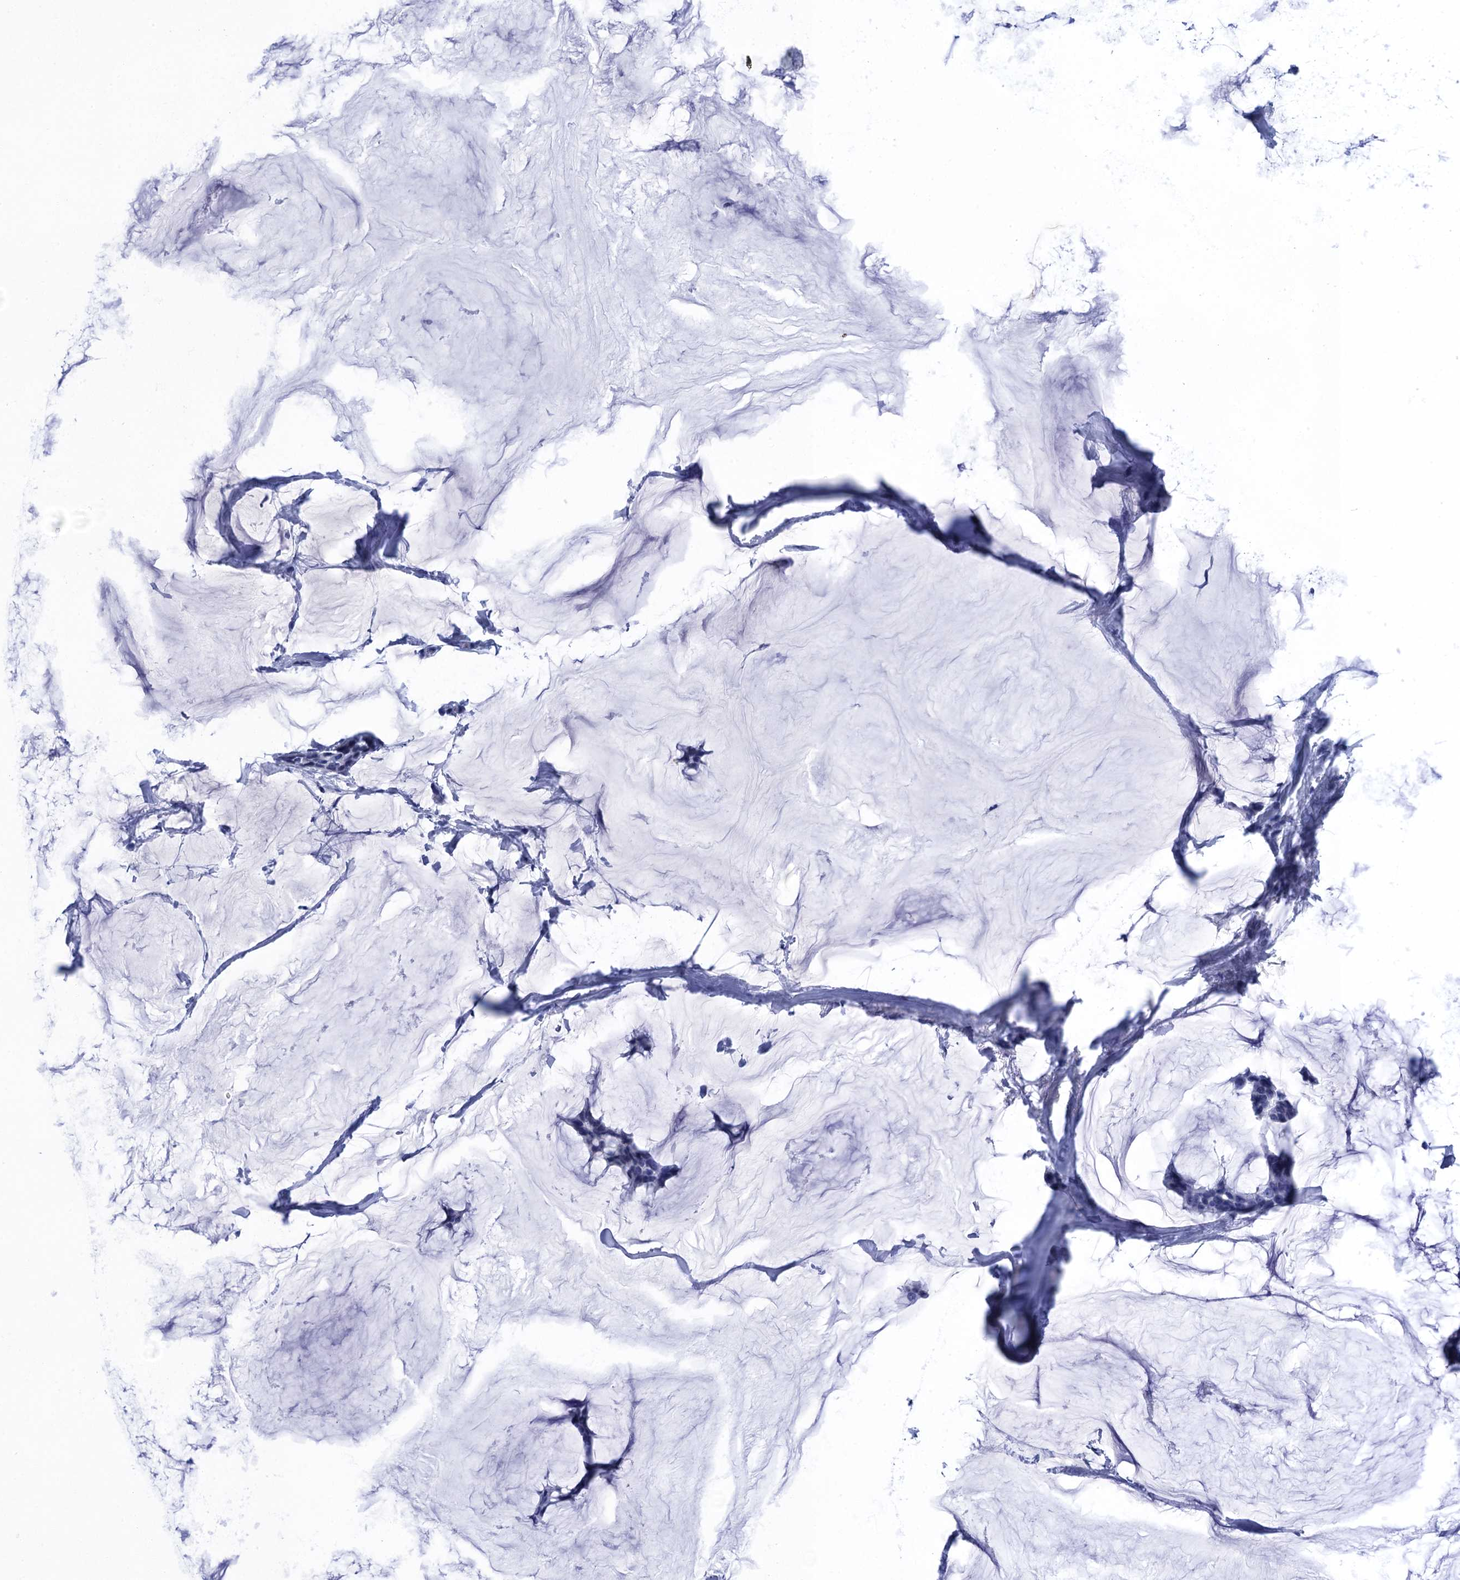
{"staining": {"intensity": "negative", "quantity": "none", "location": "none"}, "tissue": "breast cancer", "cell_type": "Tumor cells", "image_type": "cancer", "snomed": [{"axis": "morphology", "description": "Duct carcinoma"}, {"axis": "topography", "description": "Breast"}], "caption": "IHC histopathology image of human intraductal carcinoma (breast) stained for a protein (brown), which exhibits no expression in tumor cells.", "gene": "METTL25", "patient": {"sex": "female", "age": 93}}